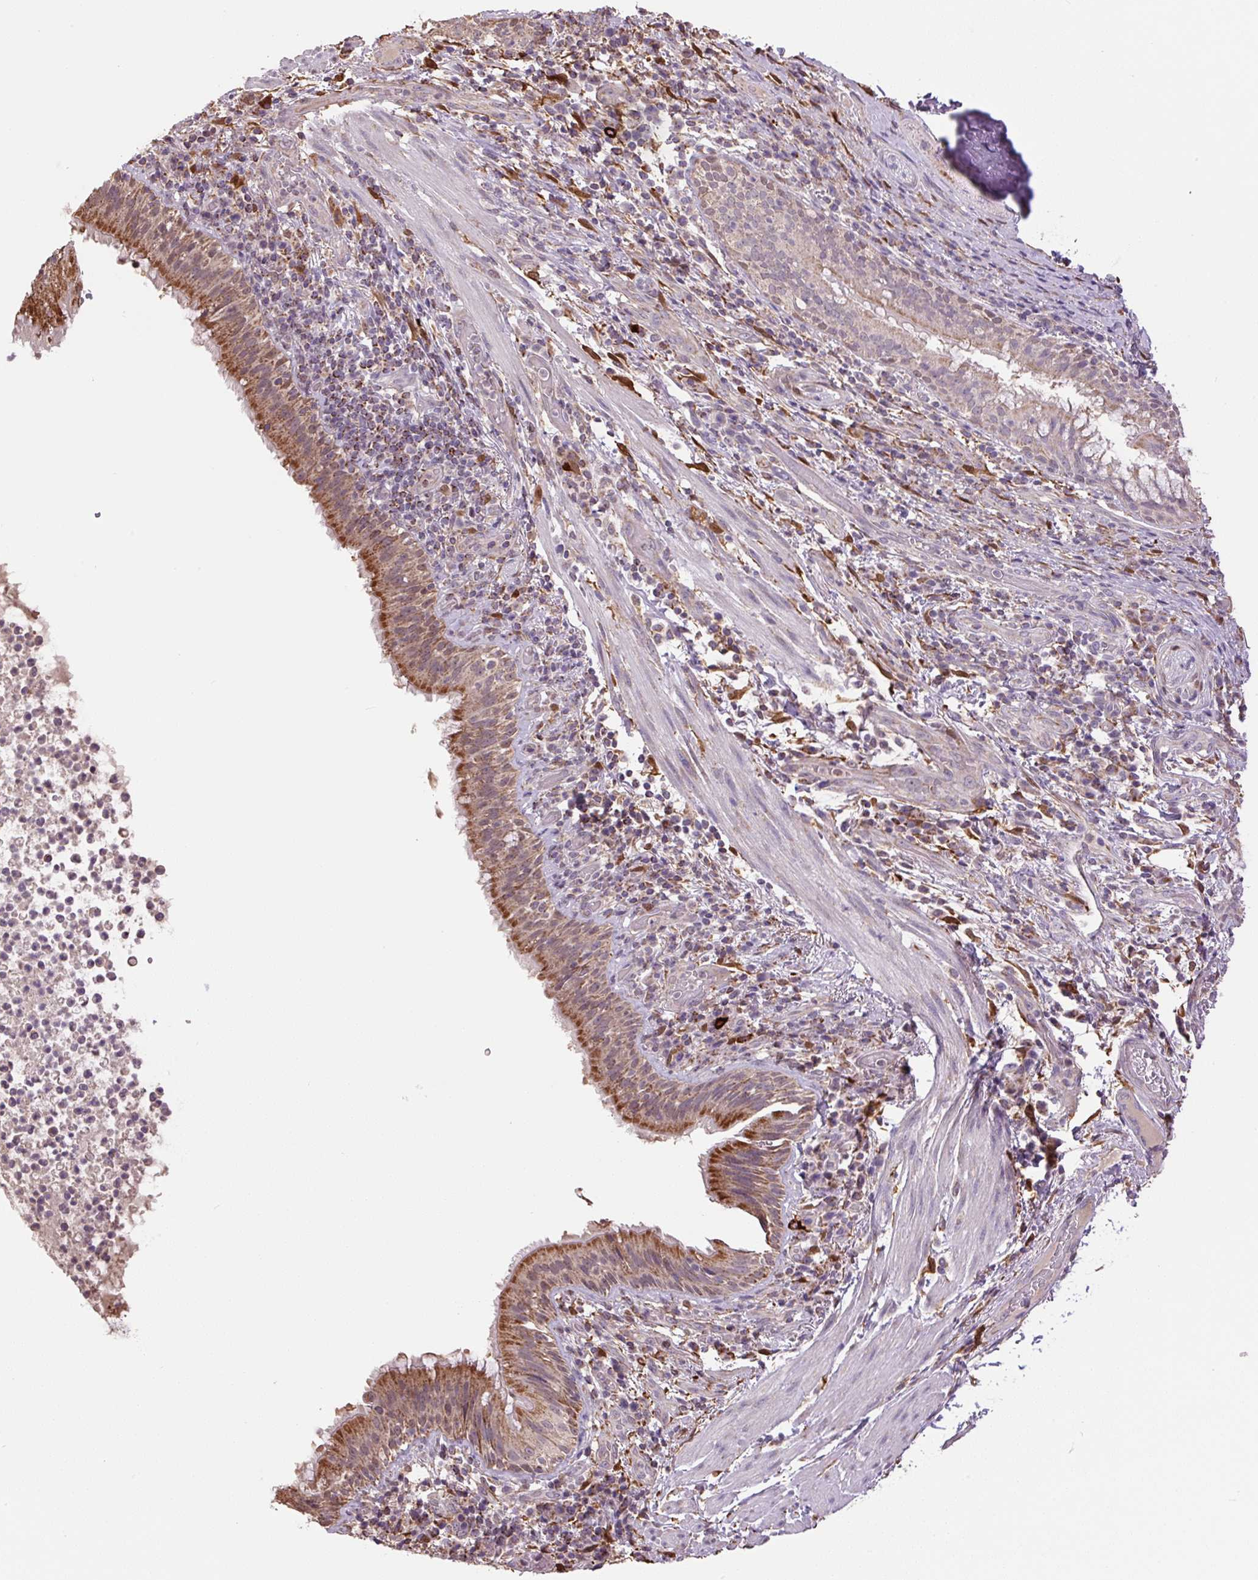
{"staining": {"intensity": "moderate", "quantity": "25%-75%", "location": "cytoplasmic/membranous,nuclear"}, "tissue": "bronchus", "cell_type": "Respiratory epithelial cells", "image_type": "normal", "snomed": [{"axis": "morphology", "description": "Normal tissue, NOS"}, {"axis": "topography", "description": "Cartilage tissue"}, {"axis": "topography", "description": "Bronchus"}], "caption": "A high-resolution image shows IHC staining of benign bronchus, which shows moderate cytoplasmic/membranous,nuclear staining in about 25%-75% of respiratory epithelial cells.", "gene": "SGF29", "patient": {"sex": "male", "age": 56}}